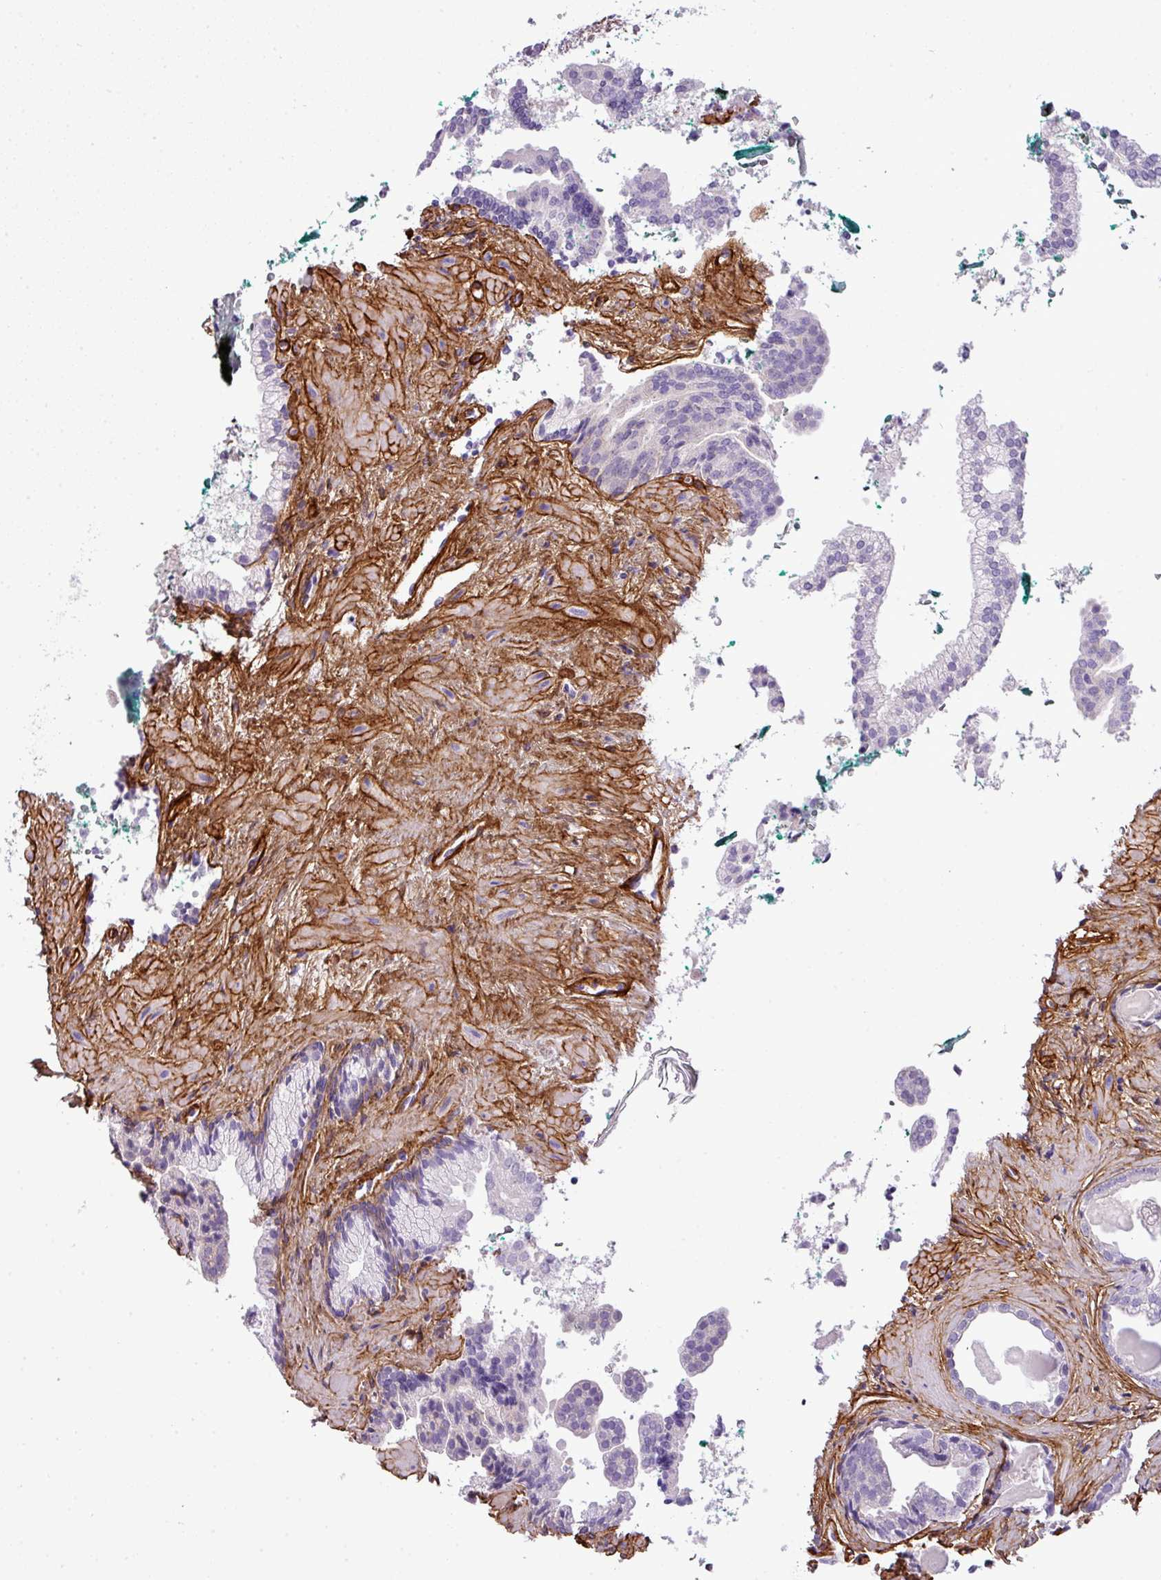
{"staining": {"intensity": "negative", "quantity": "none", "location": "none"}, "tissue": "prostate cancer", "cell_type": "Tumor cells", "image_type": "cancer", "snomed": [{"axis": "morphology", "description": "Adenocarcinoma, High grade"}, {"axis": "topography", "description": "Prostate"}], "caption": "Immunohistochemistry (IHC) micrograph of neoplastic tissue: prostate adenocarcinoma (high-grade) stained with DAB (3,3'-diaminobenzidine) displays no significant protein staining in tumor cells. (DAB (3,3'-diaminobenzidine) immunohistochemistry (IHC) with hematoxylin counter stain).", "gene": "PARD6G", "patient": {"sex": "male", "age": 60}}